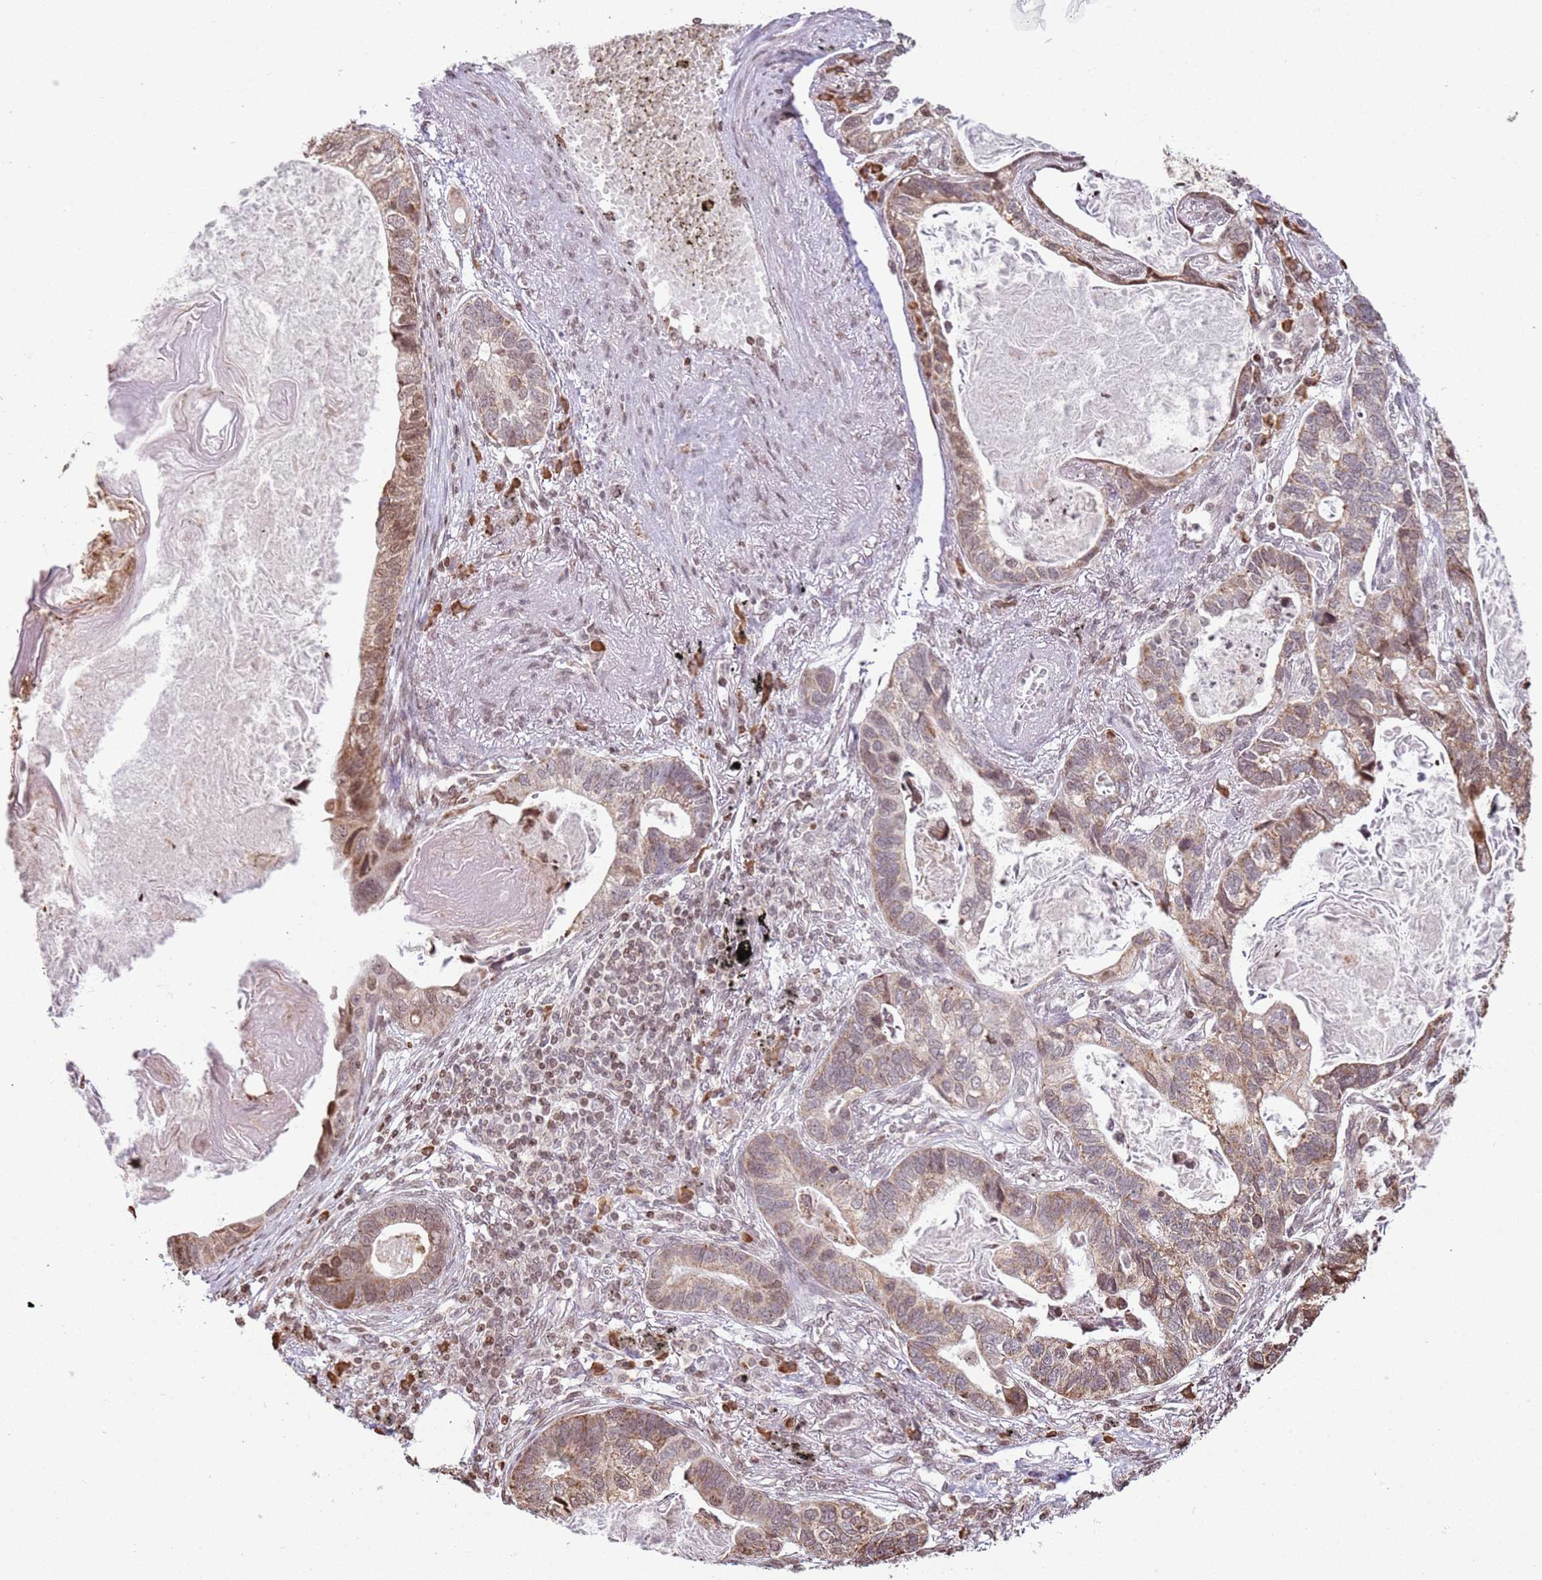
{"staining": {"intensity": "moderate", "quantity": ">75%", "location": "cytoplasmic/membranous"}, "tissue": "lung cancer", "cell_type": "Tumor cells", "image_type": "cancer", "snomed": [{"axis": "morphology", "description": "Adenocarcinoma, NOS"}, {"axis": "topography", "description": "Lung"}], "caption": "A brown stain labels moderate cytoplasmic/membranous positivity of a protein in adenocarcinoma (lung) tumor cells. Using DAB (brown) and hematoxylin (blue) stains, captured at high magnification using brightfield microscopy.", "gene": "SCAF1", "patient": {"sex": "male", "age": 67}}